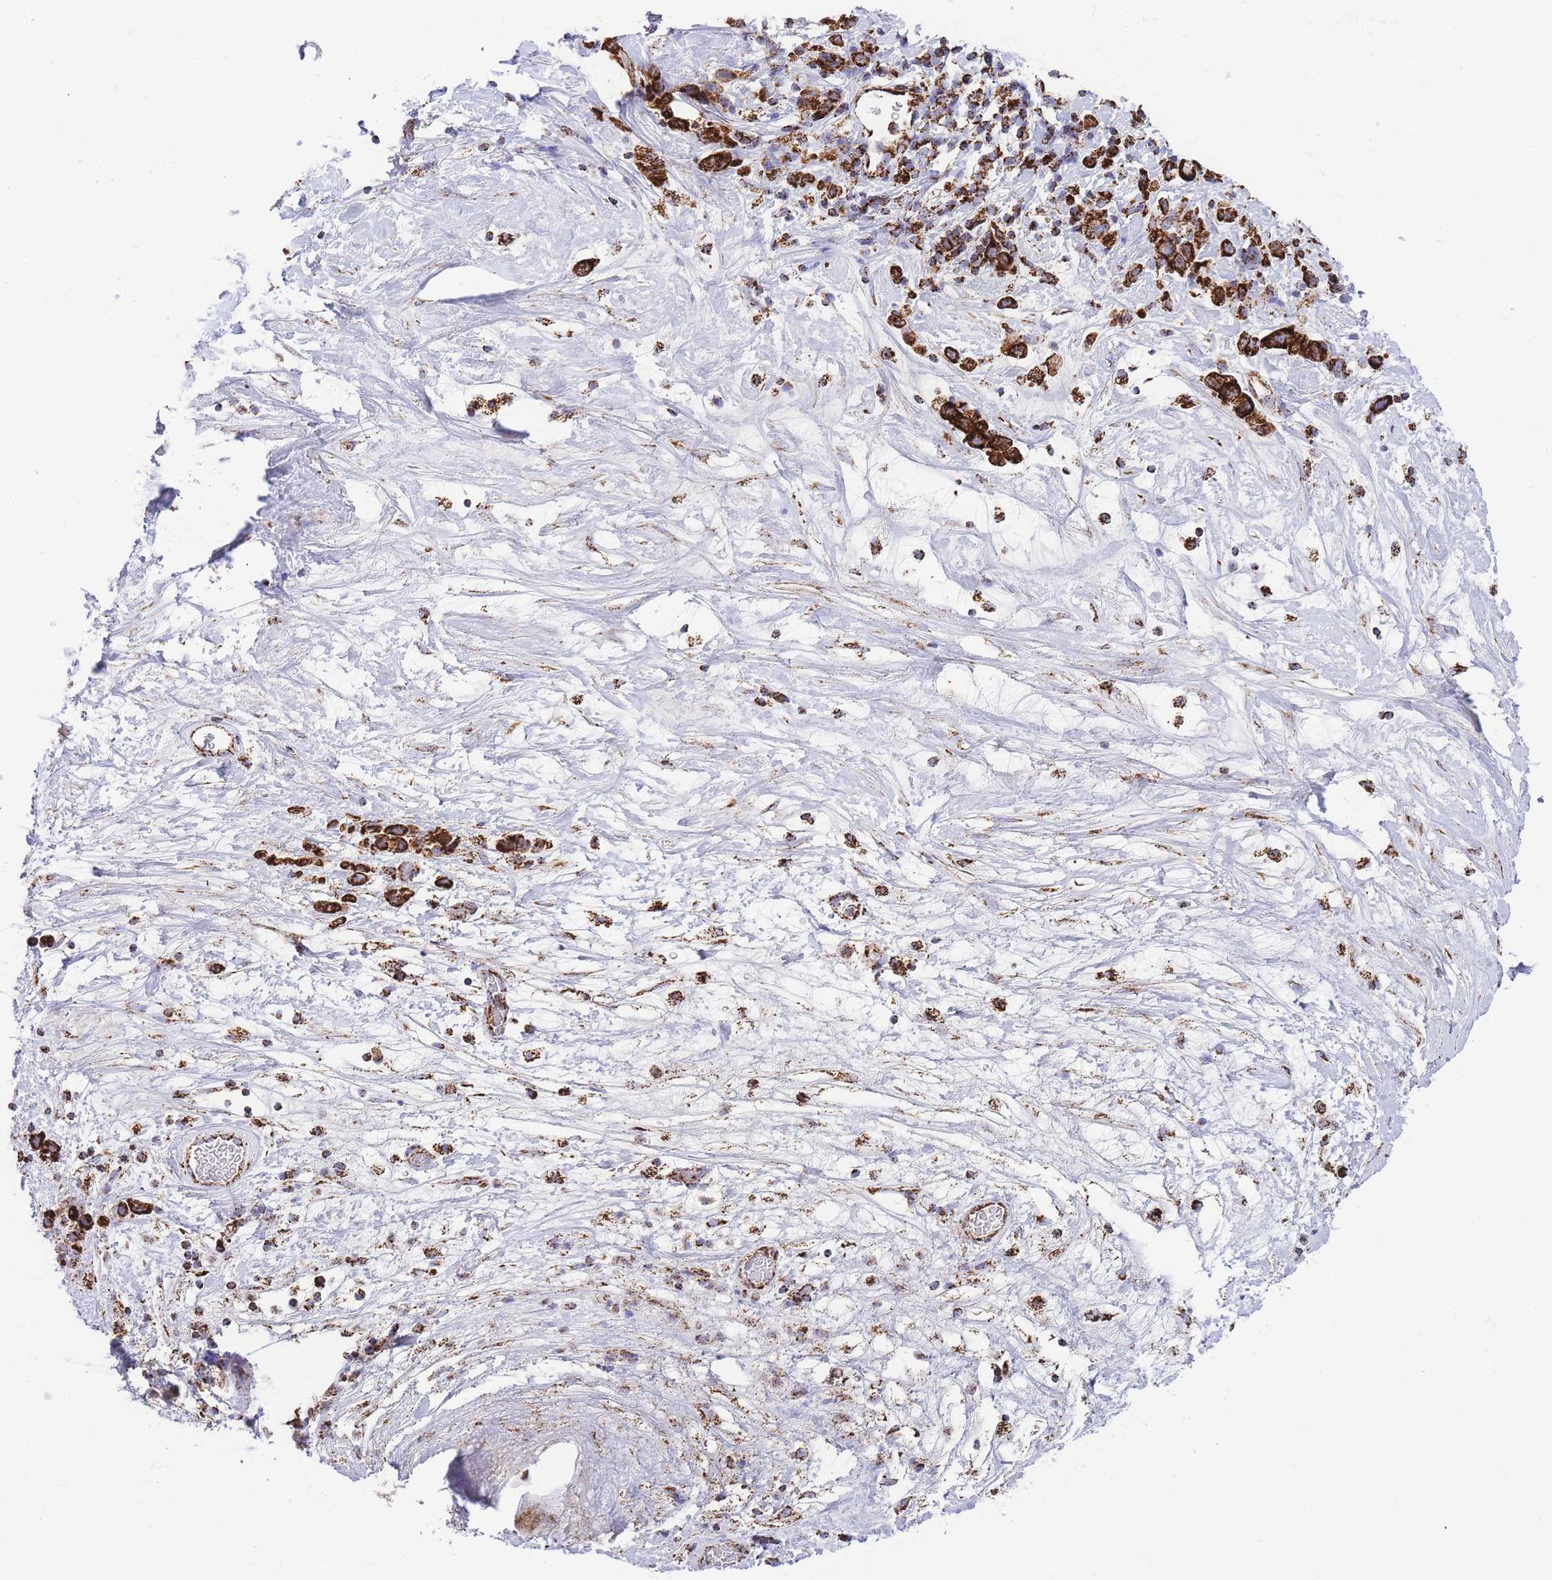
{"staining": {"intensity": "strong", "quantity": ">75%", "location": "cytoplasmic/membranous"}, "tissue": "stomach cancer", "cell_type": "Tumor cells", "image_type": "cancer", "snomed": [{"axis": "morphology", "description": "Adenocarcinoma, NOS"}, {"axis": "topography", "description": "Stomach"}], "caption": "This photomicrograph reveals stomach cancer (adenocarcinoma) stained with immunohistochemistry to label a protein in brown. The cytoplasmic/membranous of tumor cells show strong positivity for the protein. Nuclei are counter-stained blue.", "gene": "GSTM1", "patient": {"sex": "female", "age": 65}}